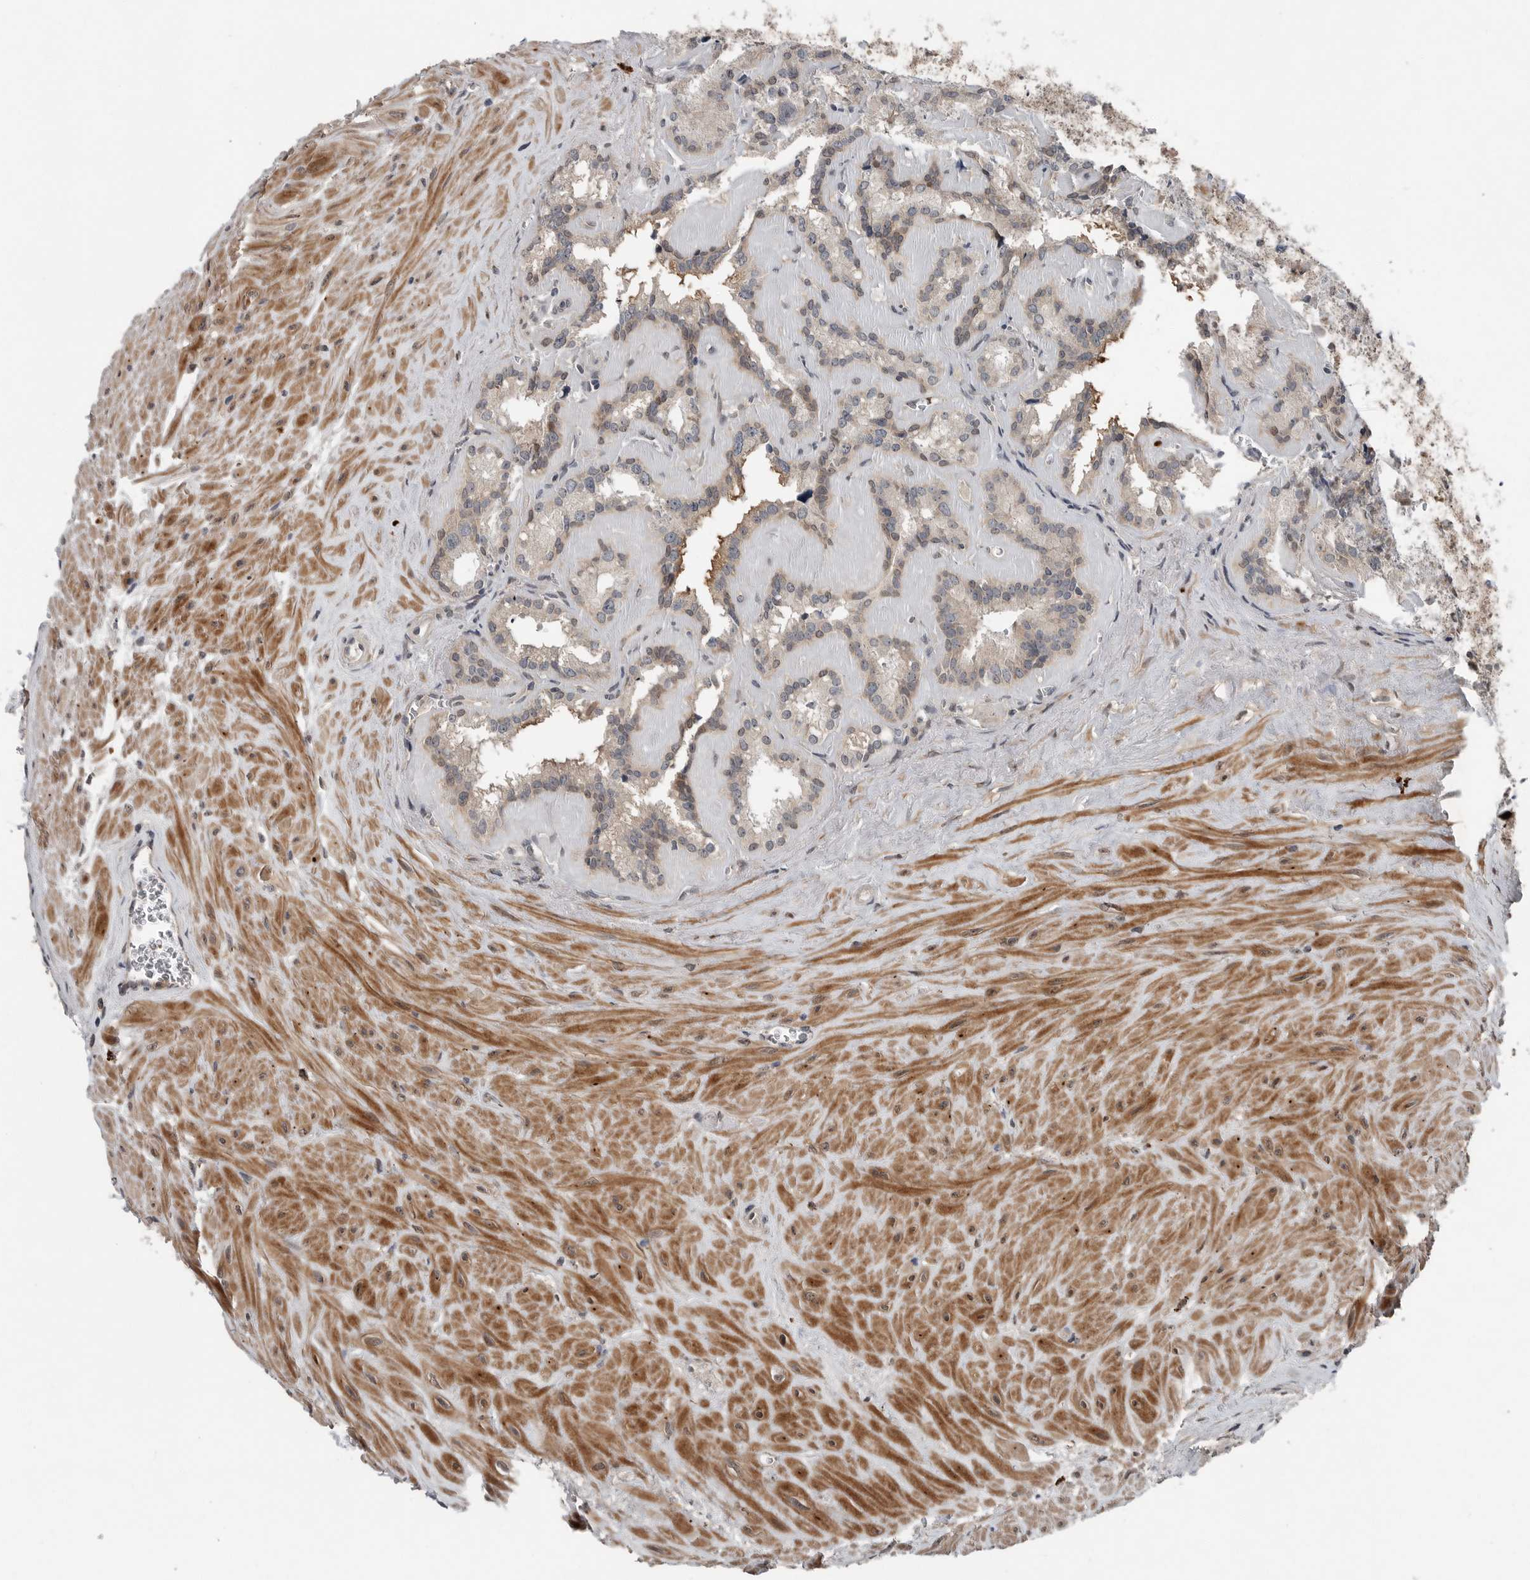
{"staining": {"intensity": "weak", "quantity": "25%-75%", "location": "cytoplasmic/membranous"}, "tissue": "seminal vesicle", "cell_type": "Glandular cells", "image_type": "normal", "snomed": [{"axis": "morphology", "description": "Normal tissue, NOS"}, {"axis": "topography", "description": "Prostate"}, {"axis": "topography", "description": "Seminal veicle"}], "caption": "High-magnification brightfield microscopy of unremarkable seminal vesicle stained with DAB (3,3'-diaminobenzidine) (brown) and counterstained with hematoxylin (blue). glandular cells exhibit weak cytoplasmic/membranous staining is seen in approximately25%-75% of cells.", "gene": "SCP2", "patient": {"sex": "male", "age": 59}}